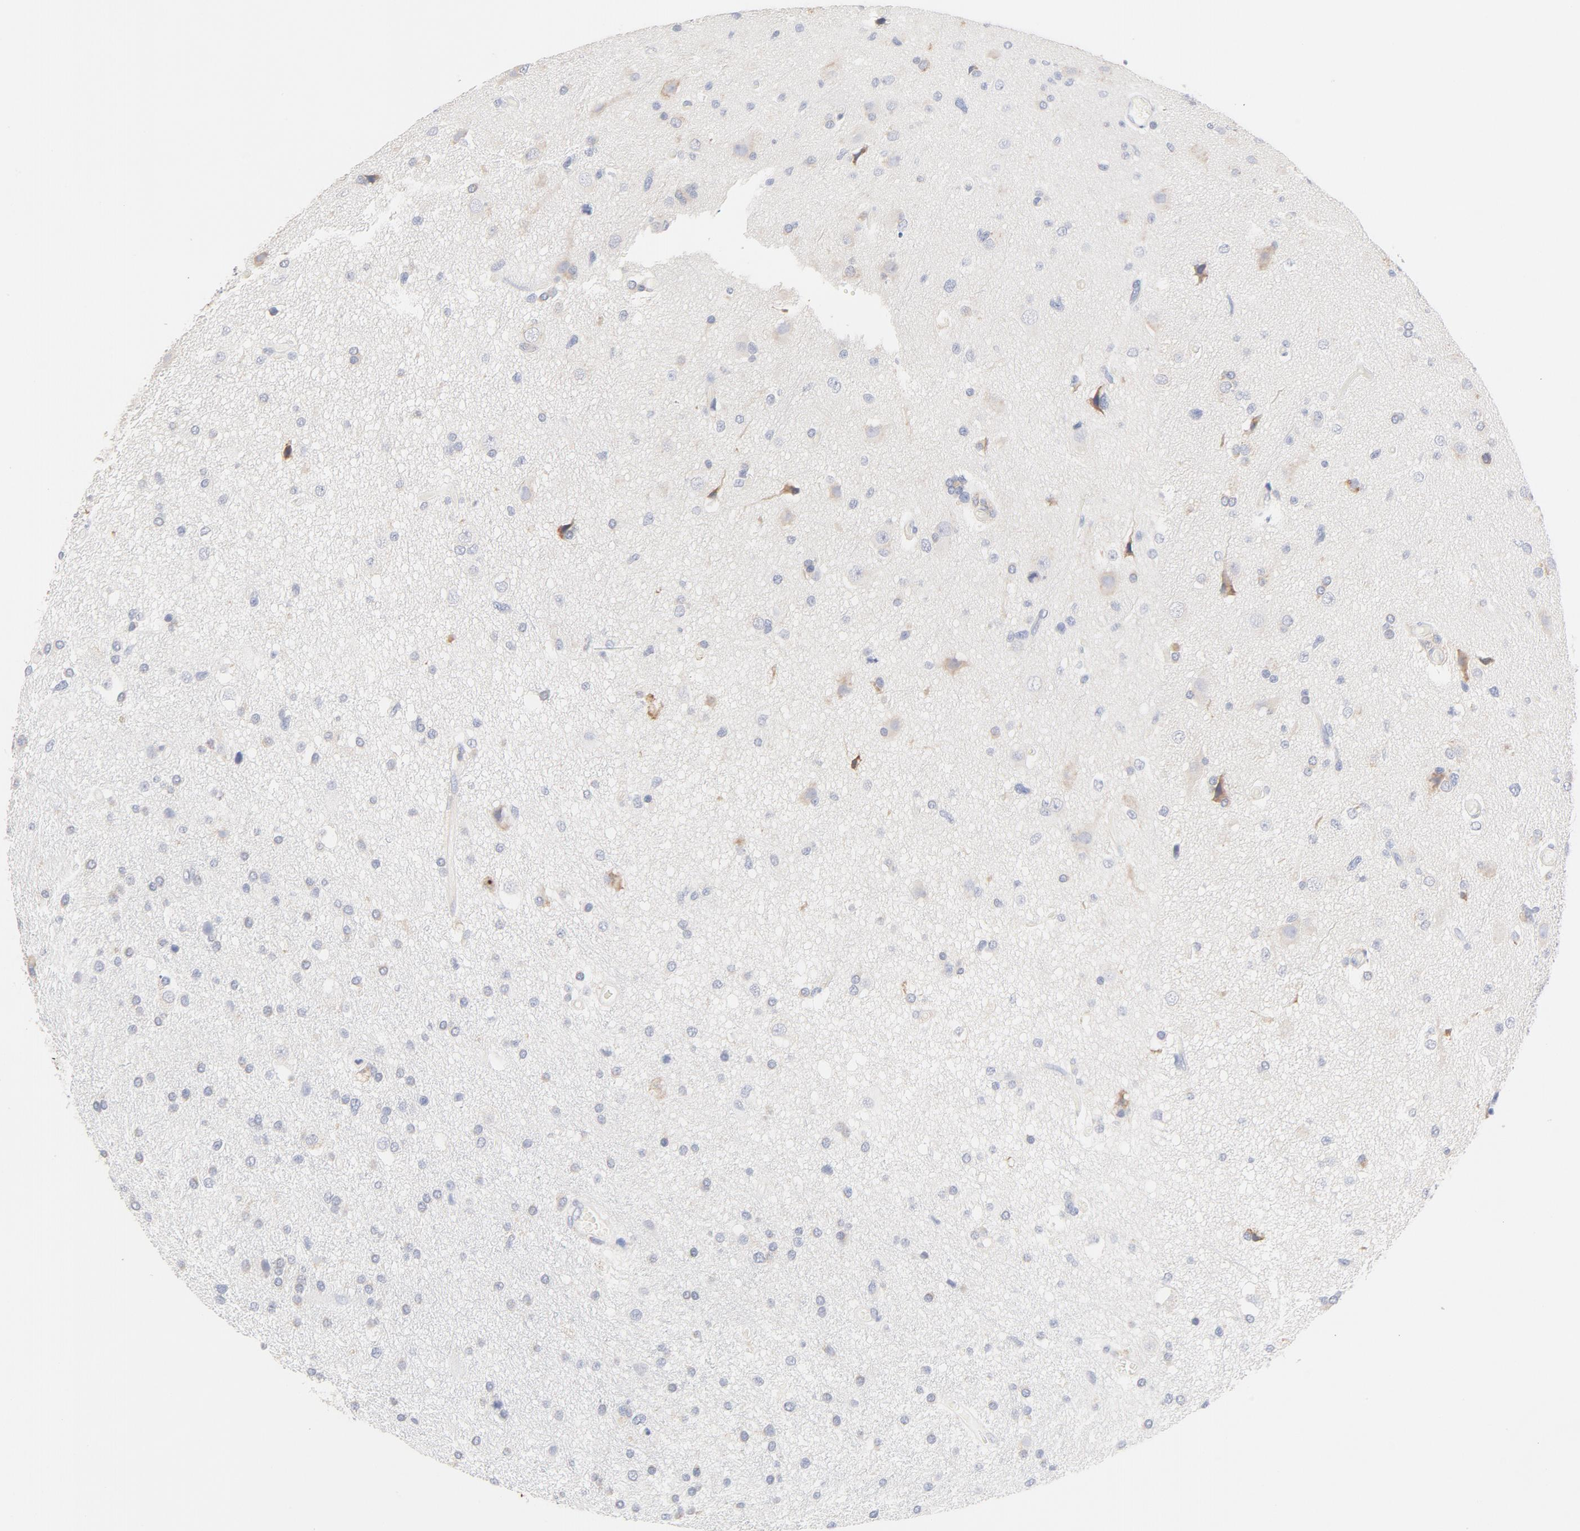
{"staining": {"intensity": "weak", "quantity": "<25%", "location": "cytoplasmic/membranous"}, "tissue": "glioma", "cell_type": "Tumor cells", "image_type": "cancer", "snomed": [{"axis": "morphology", "description": "Glioma, malignant, High grade"}, {"axis": "topography", "description": "Brain"}], "caption": "An immunohistochemistry (IHC) photomicrograph of glioma is shown. There is no staining in tumor cells of glioma. The staining is performed using DAB (3,3'-diaminobenzidine) brown chromogen with nuclei counter-stained in using hematoxylin.", "gene": "TLR4", "patient": {"sex": "male", "age": 33}}